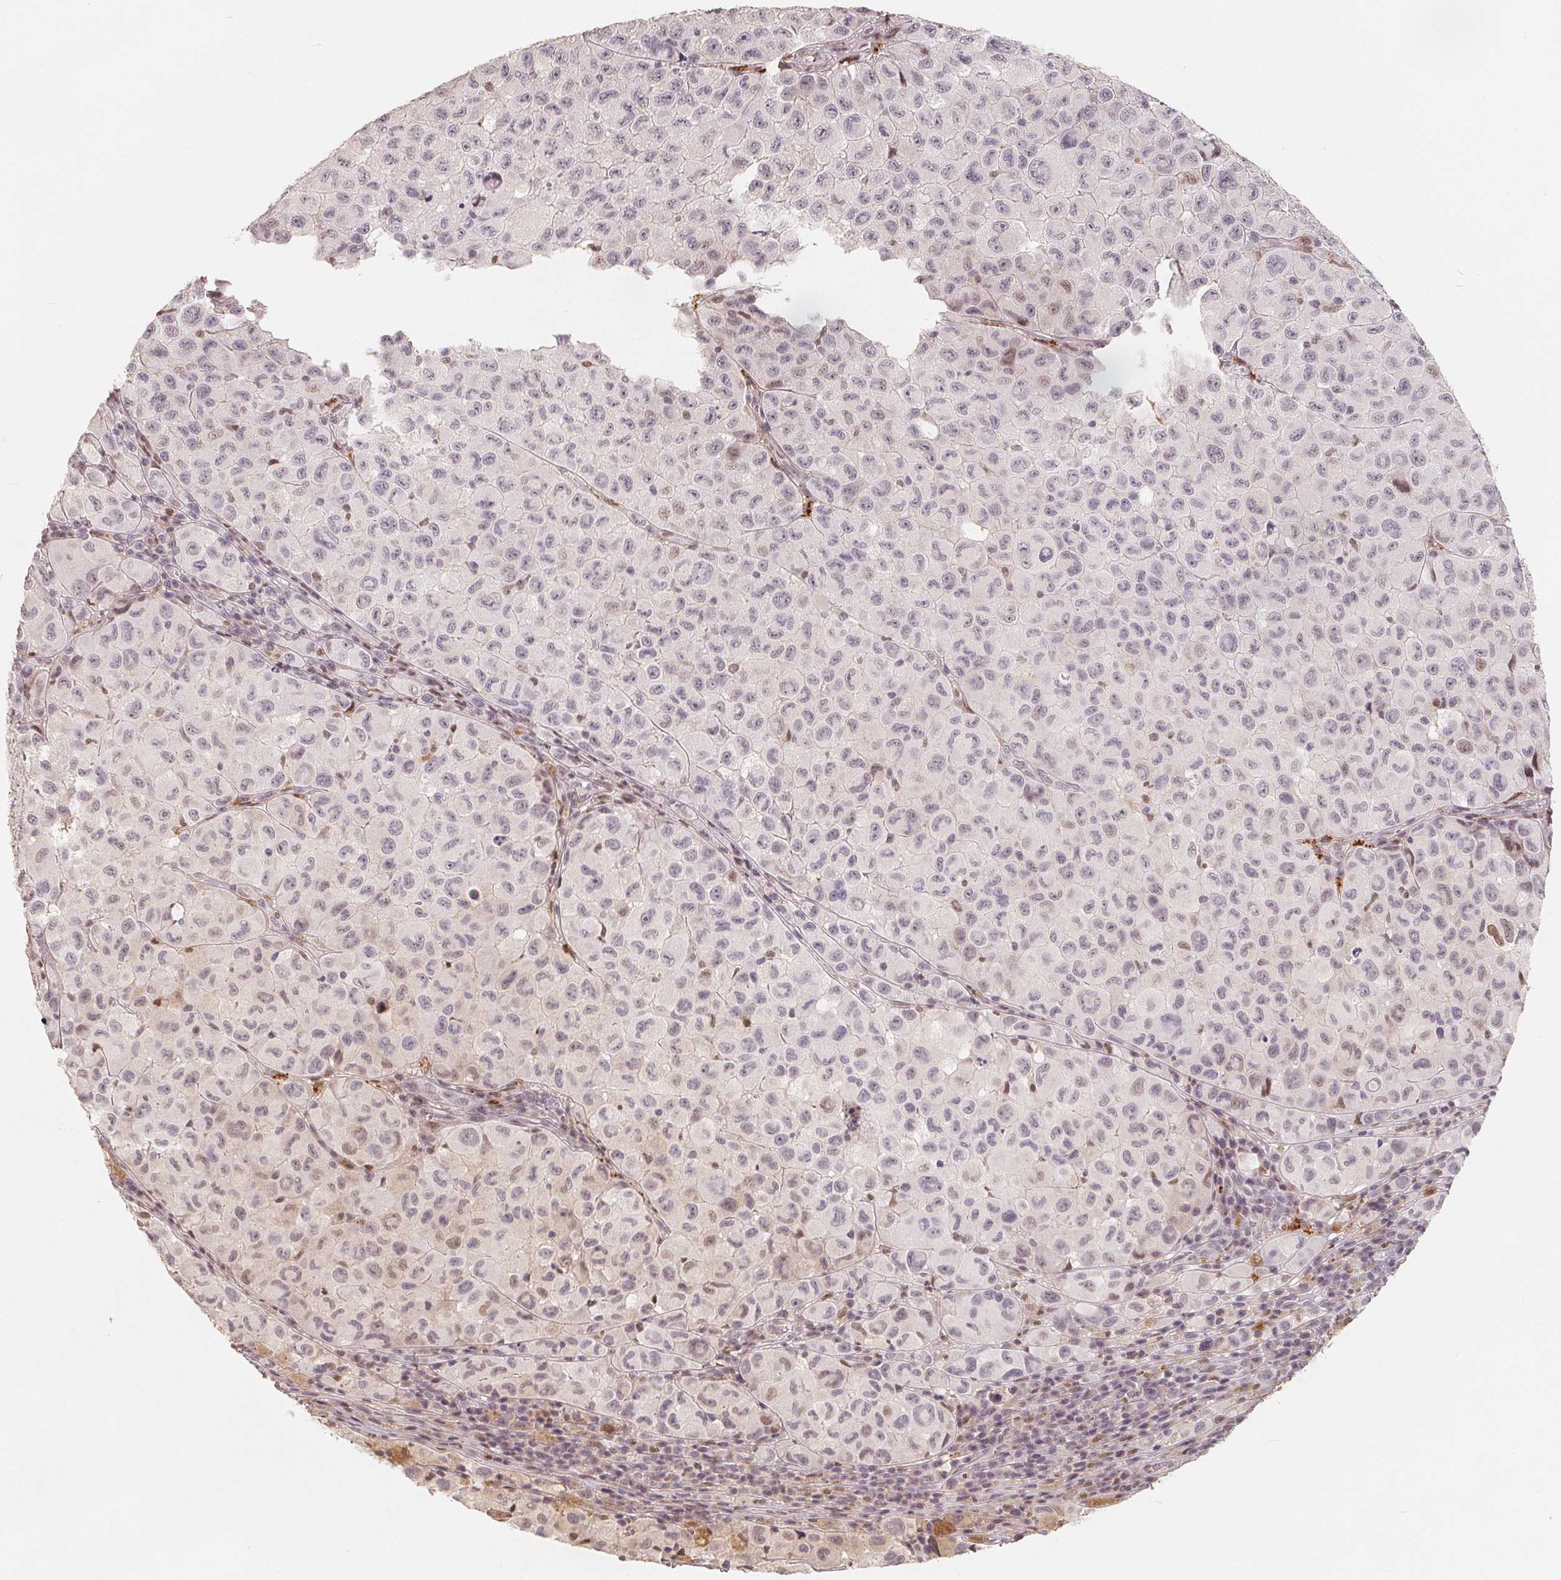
{"staining": {"intensity": "moderate", "quantity": "<25%", "location": "nuclear"}, "tissue": "melanoma", "cell_type": "Tumor cells", "image_type": "cancer", "snomed": [{"axis": "morphology", "description": "Malignant melanoma, NOS"}, {"axis": "topography", "description": "Skin"}], "caption": "Malignant melanoma stained with a brown dye demonstrates moderate nuclear positive positivity in approximately <25% of tumor cells.", "gene": "CCDC138", "patient": {"sex": "male", "age": 93}}